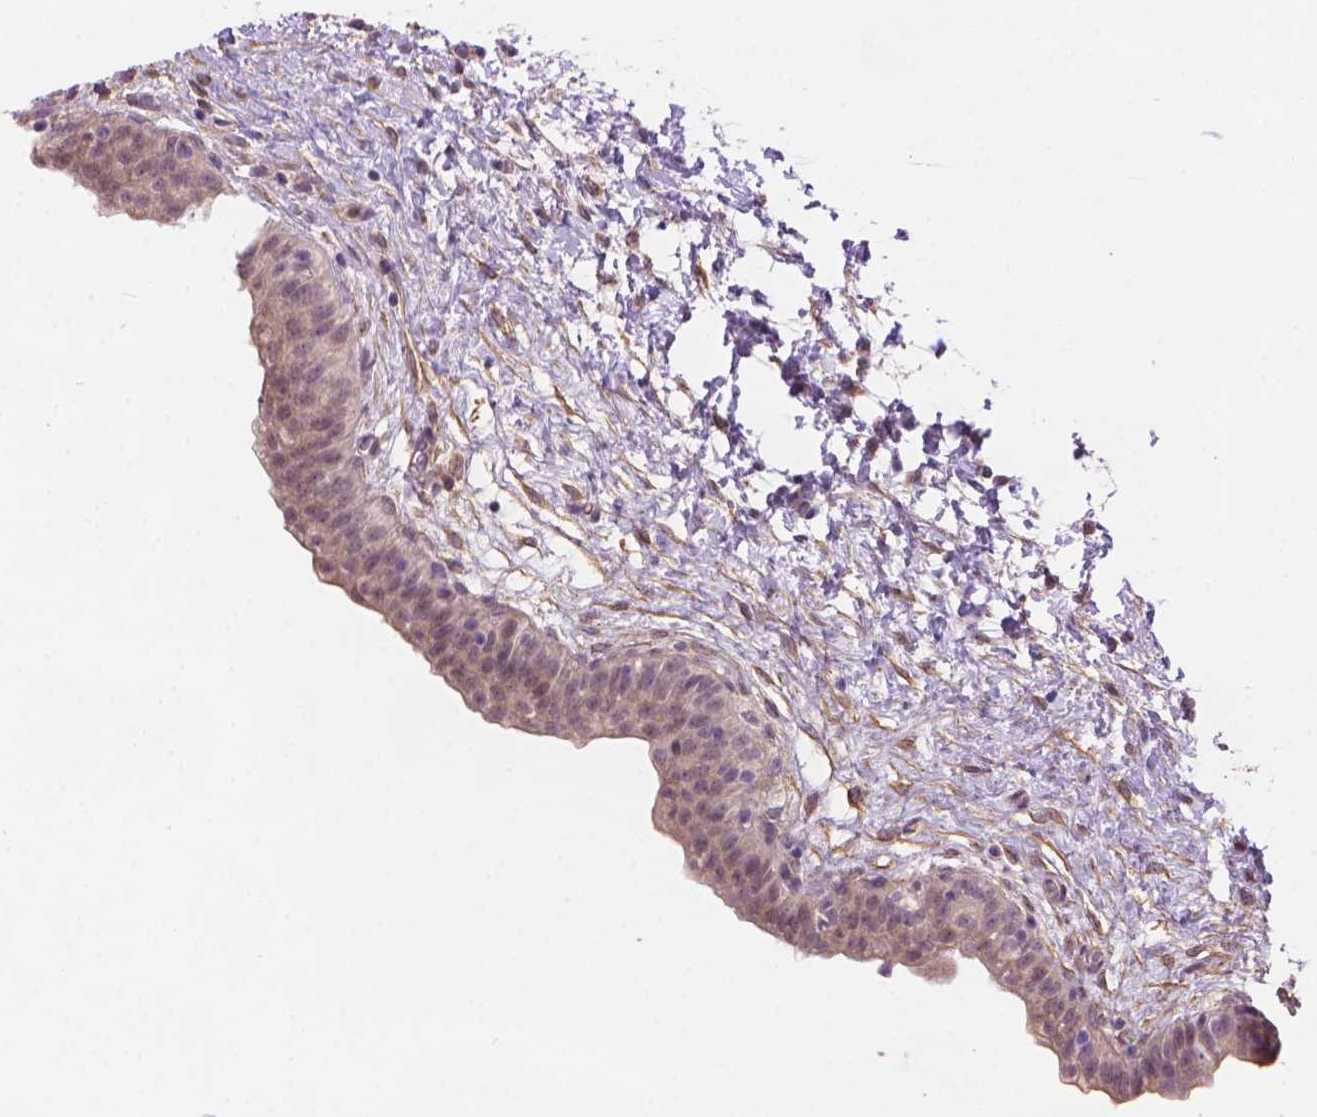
{"staining": {"intensity": "weak", "quantity": "25%-75%", "location": "cytoplasmic/membranous"}, "tissue": "urinary bladder", "cell_type": "Urothelial cells", "image_type": "normal", "snomed": [{"axis": "morphology", "description": "Normal tissue, NOS"}, {"axis": "topography", "description": "Urinary bladder"}], "caption": "Immunohistochemistry (IHC) (DAB (3,3'-diaminobenzidine)) staining of unremarkable human urinary bladder displays weak cytoplasmic/membranous protein expression in about 25%-75% of urothelial cells. Nuclei are stained in blue.", "gene": "AMMECR1L", "patient": {"sex": "male", "age": 69}}